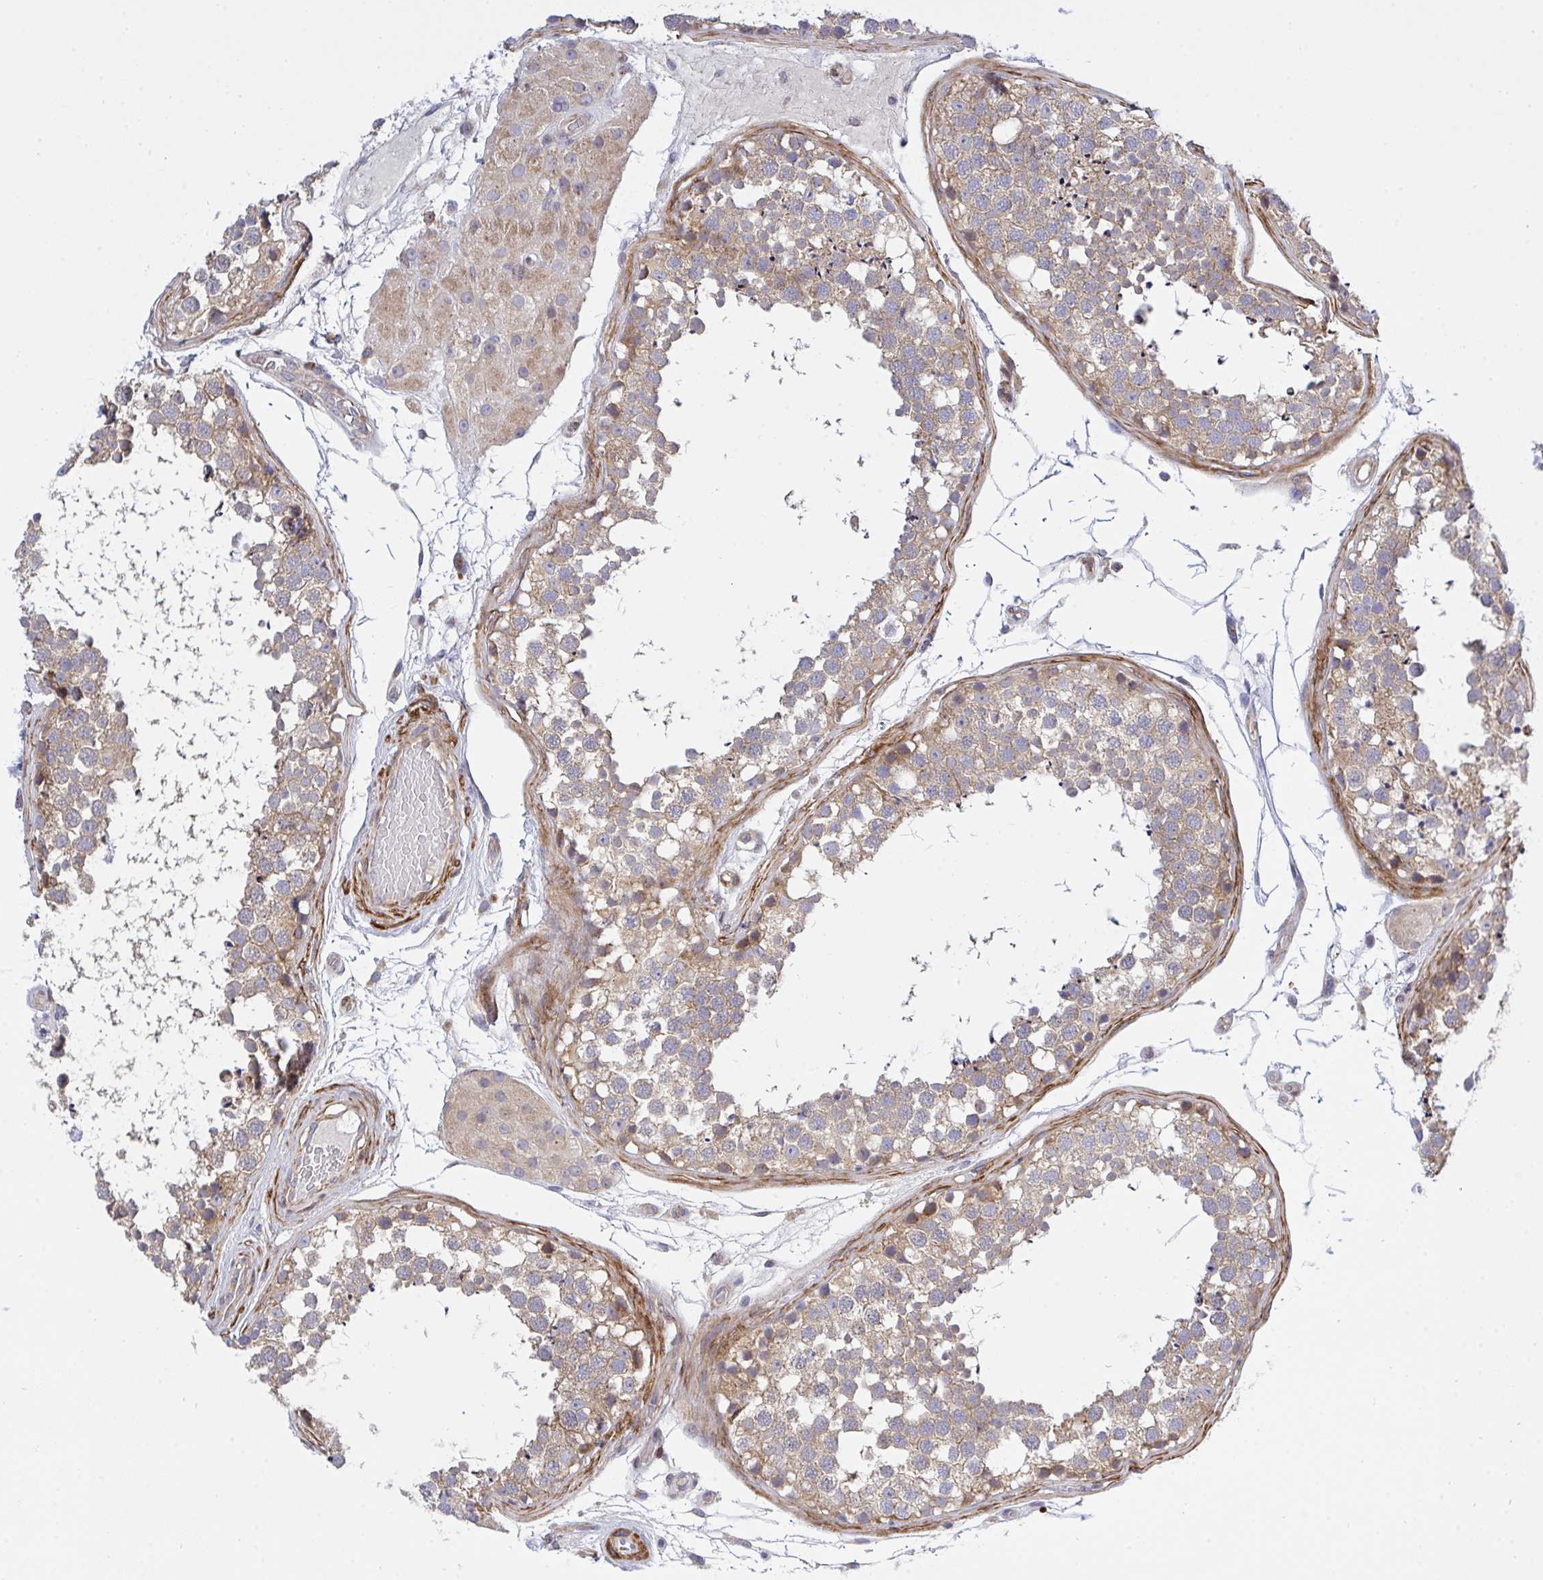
{"staining": {"intensity": "weak", "quantity": ">75%", "location": "cytoplasmic/membranous"}, "tissue": "testis", "cell_type": "Cells in seminiferous ducts", "image_type": "normal", "snomed": [{"axis": "morphology", "description": "Normal tissue, NOS"}, {"axis": "morphology", "description": "Seminoma, NOS"}, {"axis": "topography", "description": "Testis"}], "caption": "A brown stain shows weak cytoplasmic/membranous staining of a protein in cells in seminiferous ducts of unremarkable human testis. The staining was performed using DAB to visualize the protein expression in brown, while the nuclei were stained in blue with hematoxylin (Magnification: 20x).", "gene": "FRMD3", "patient": {"sex": "male", "age": 65}}